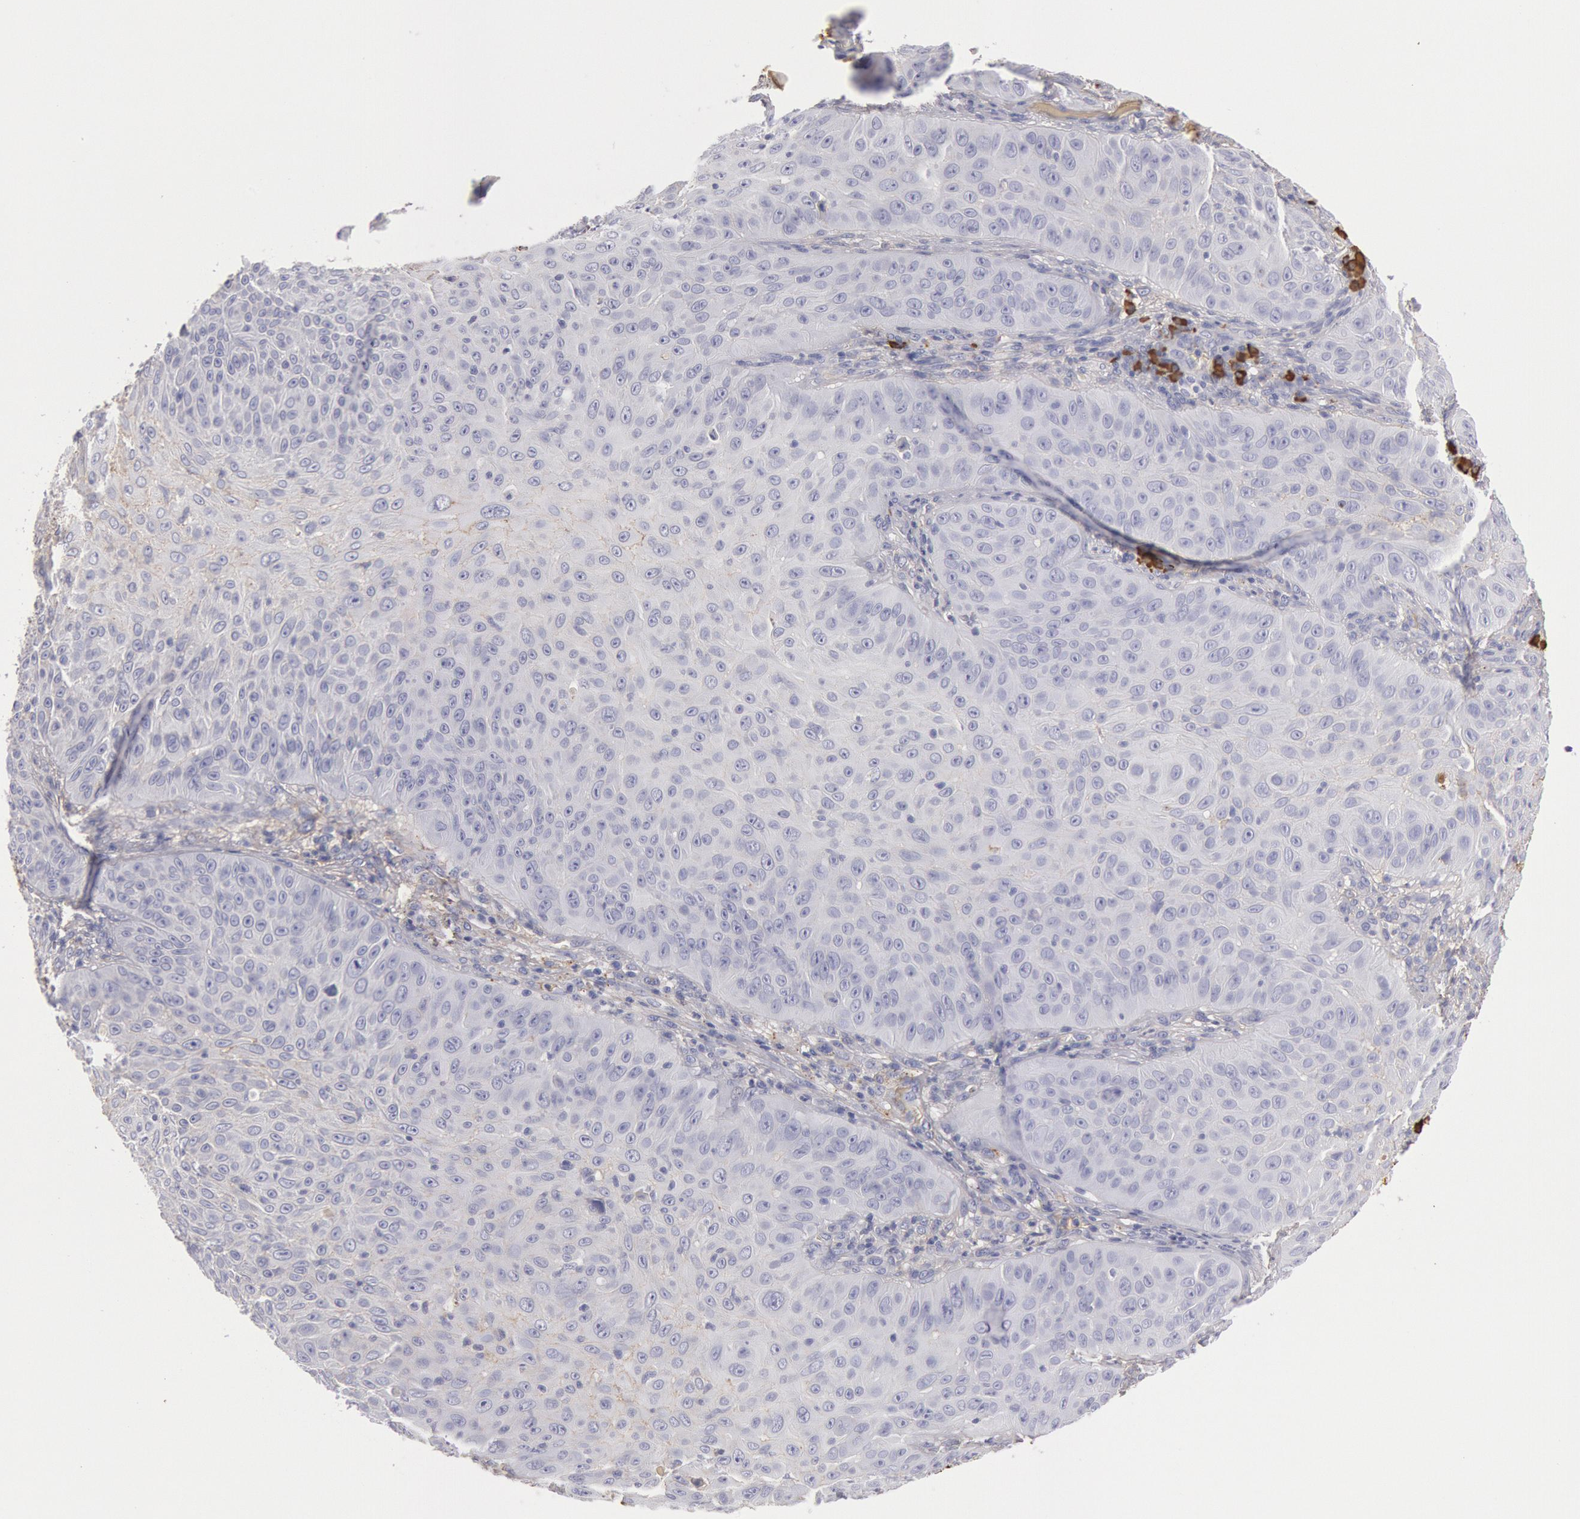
{"staining": {"intensity": "negative", "quantity": "none", "location": "none"}, "tissue": "skin cancer", "cell_type": "Tumor cells", "image_type": "cancer", "snomed": [{"axis": "morphology", "description": "Squamous cell carcinoma, NOS"}, {"axis": "topography", "description": "Skin"}], "caption": "Immunohistochemistry of squamous cell carcinoma (skin) shows no staining in tumor cells.", "gene": "IGHA1", "patient": {"sex": "male", "age": 82}}